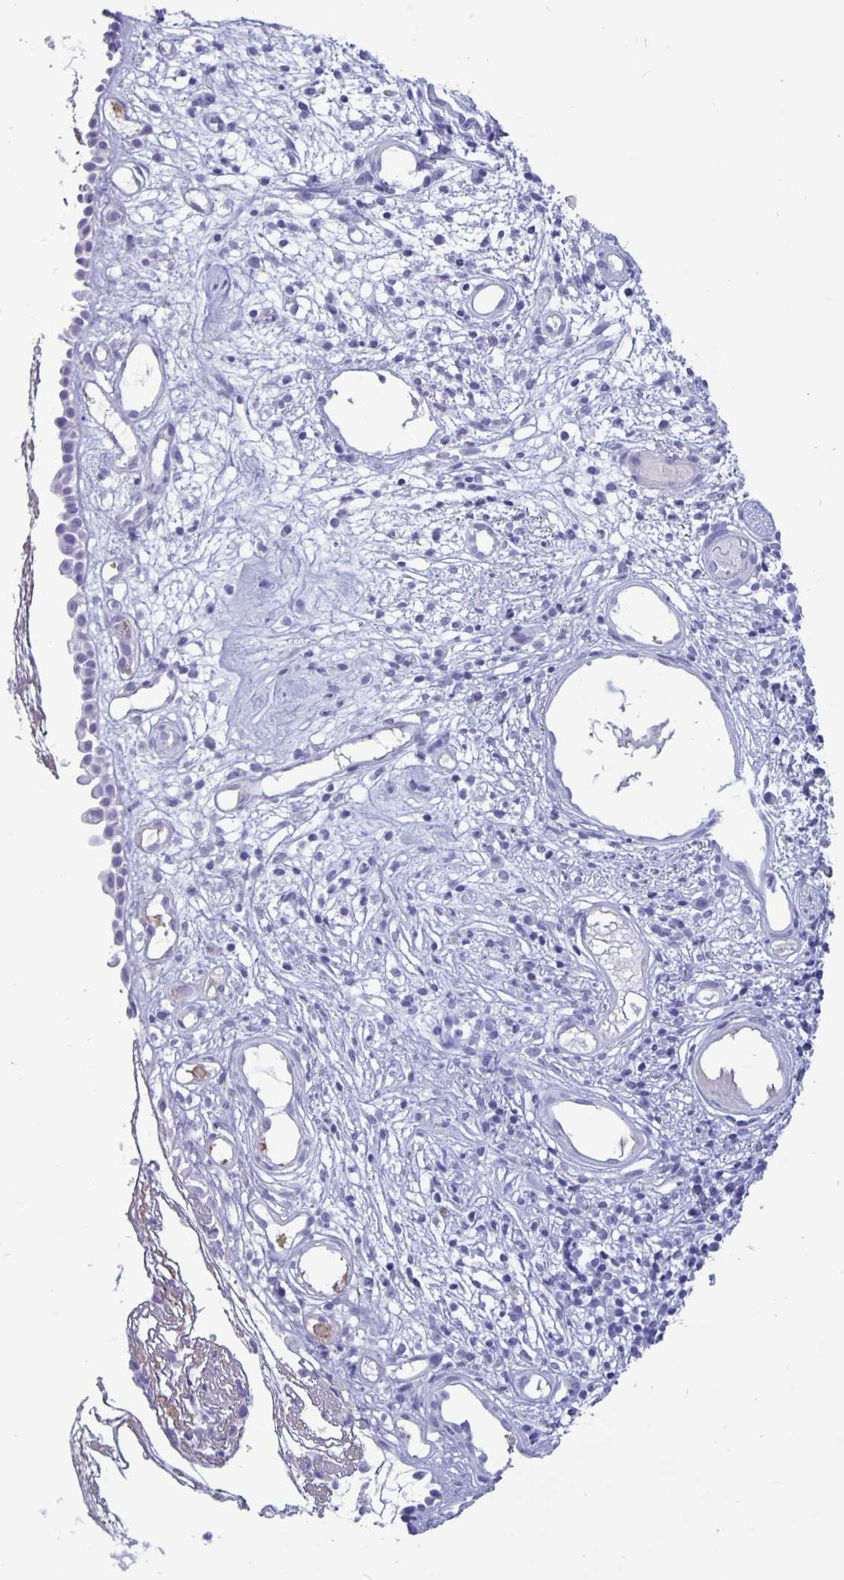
{"staining": {"intensity": "negative", "quantity": "none", "location": "none"}, "tissue": "nasopharynx", "cell_type": "Respiratory epithelial cells", "image_type": "normal", "snomed": [{"axis": "morphology", "description": "Normal tissue, NOS"}, {"axis": "morphology", "description": "Inflammation, NOS"}, {"axis": "topography", "description": "Nasopharynx"}], "caption": "The image exhibits no significant positivity in respiratory epithelial cells of nasopharynx. Brightfield microscopy of immunohistochemistry (IHC) stained with DAB (brown) and hematoxylin (blue), captured at high magnification.", "gene": "BPIFA3", "patient": {"sex": "male", "age": 54}}